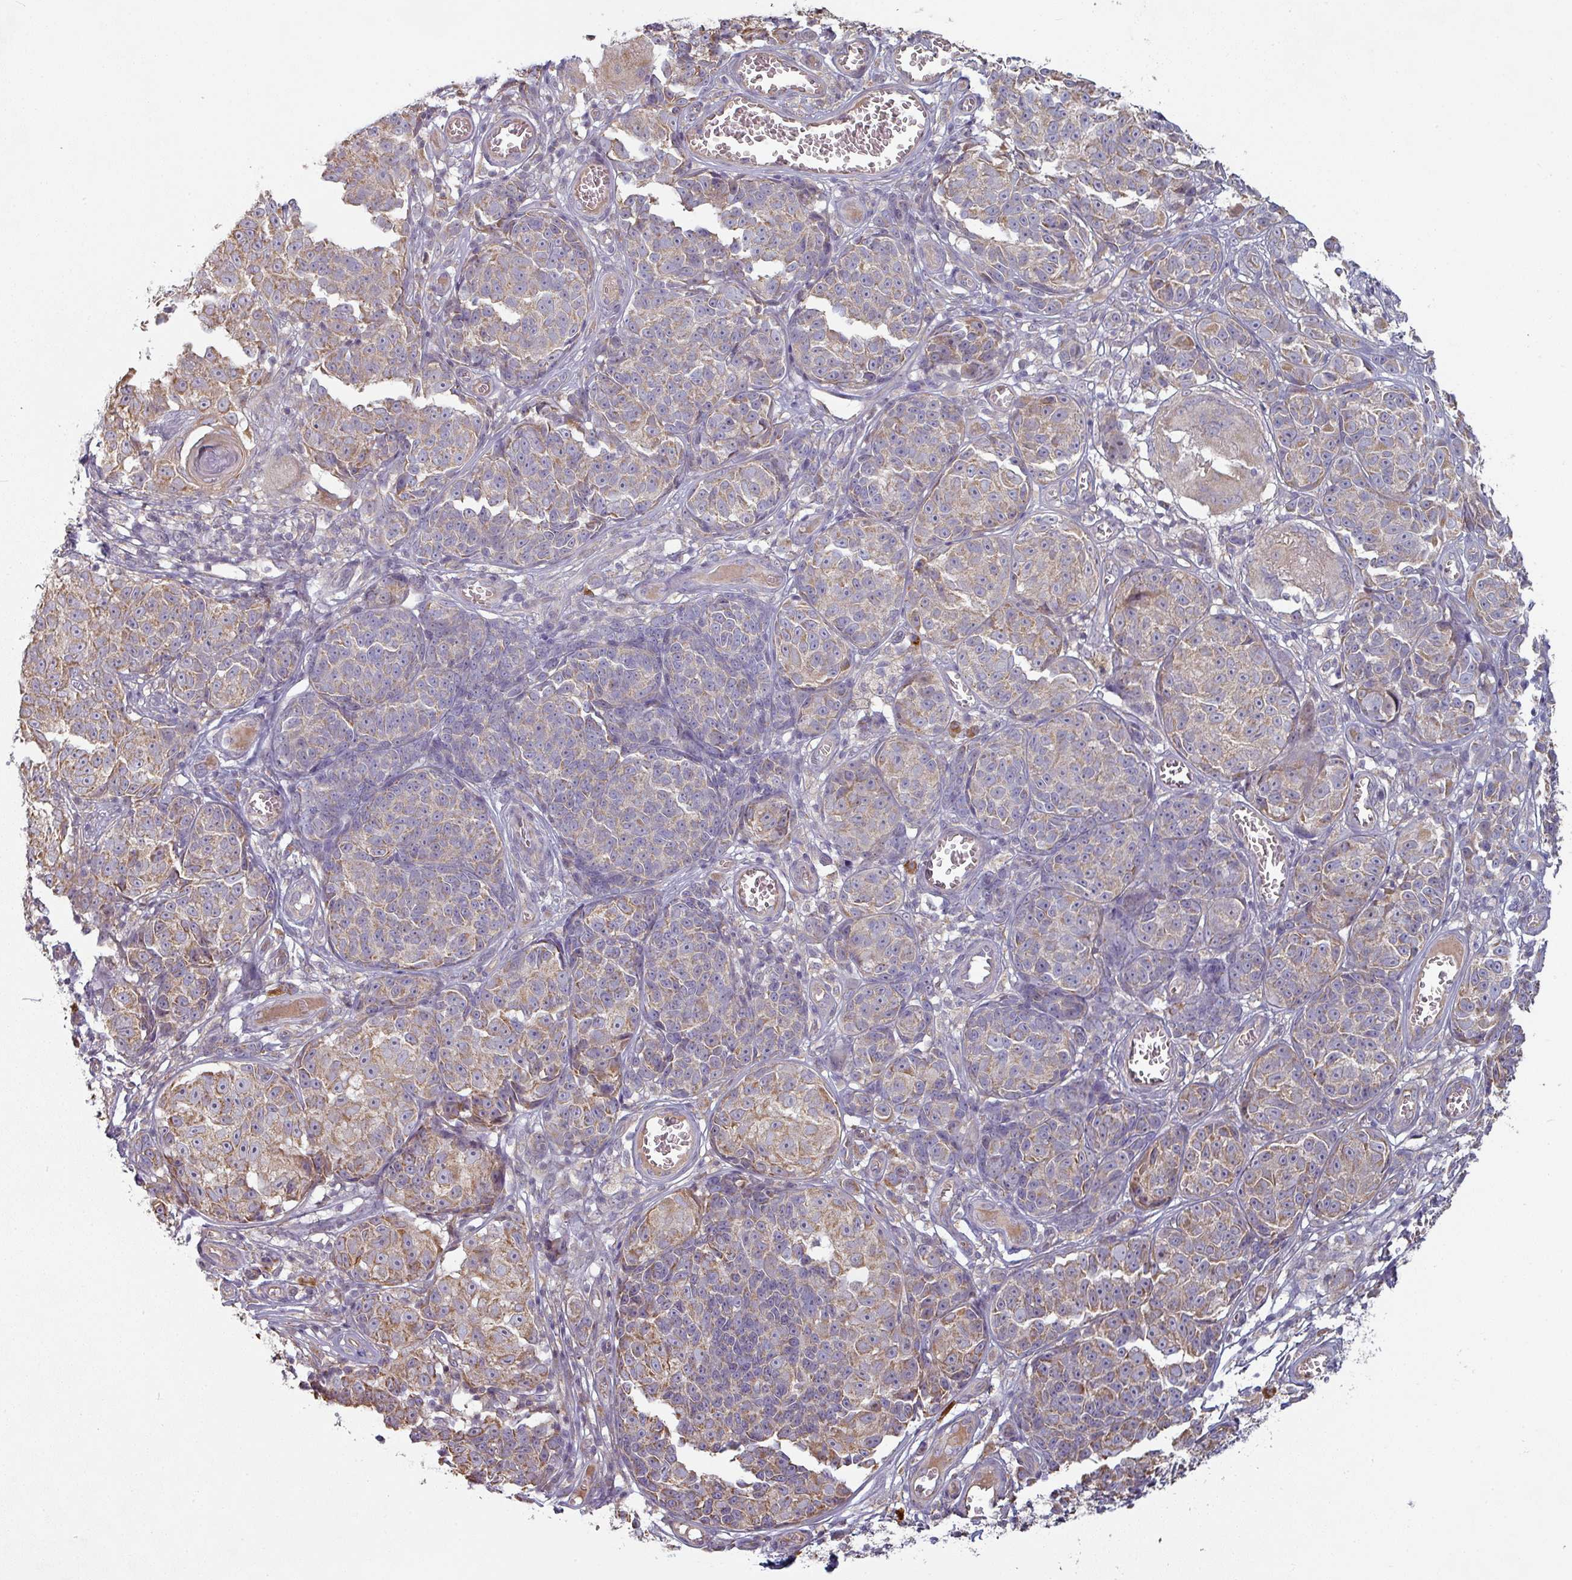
{"staining": {"intensity": "weak", "quantity": "25%-75%", "location": "cytoplasmic/membranous"}, "tissue": "melanoma", "cell_type": "Tumor cells", "image_type": "cancer", "snomed": [{"axis": "morphology", "description": "Malignant melanoma, NOS"}, {"axis": "topography", "description": "Skin"}], "caption": "Approximately 25%-75% of tumor cells in malignant melanoma exhibit weak cytoplasmic/membranous protein staining as visualized by brown immunohistochemical staining.", "gene": "PLEKHJ1", "patient": {"sex": "male", "age": 73}}